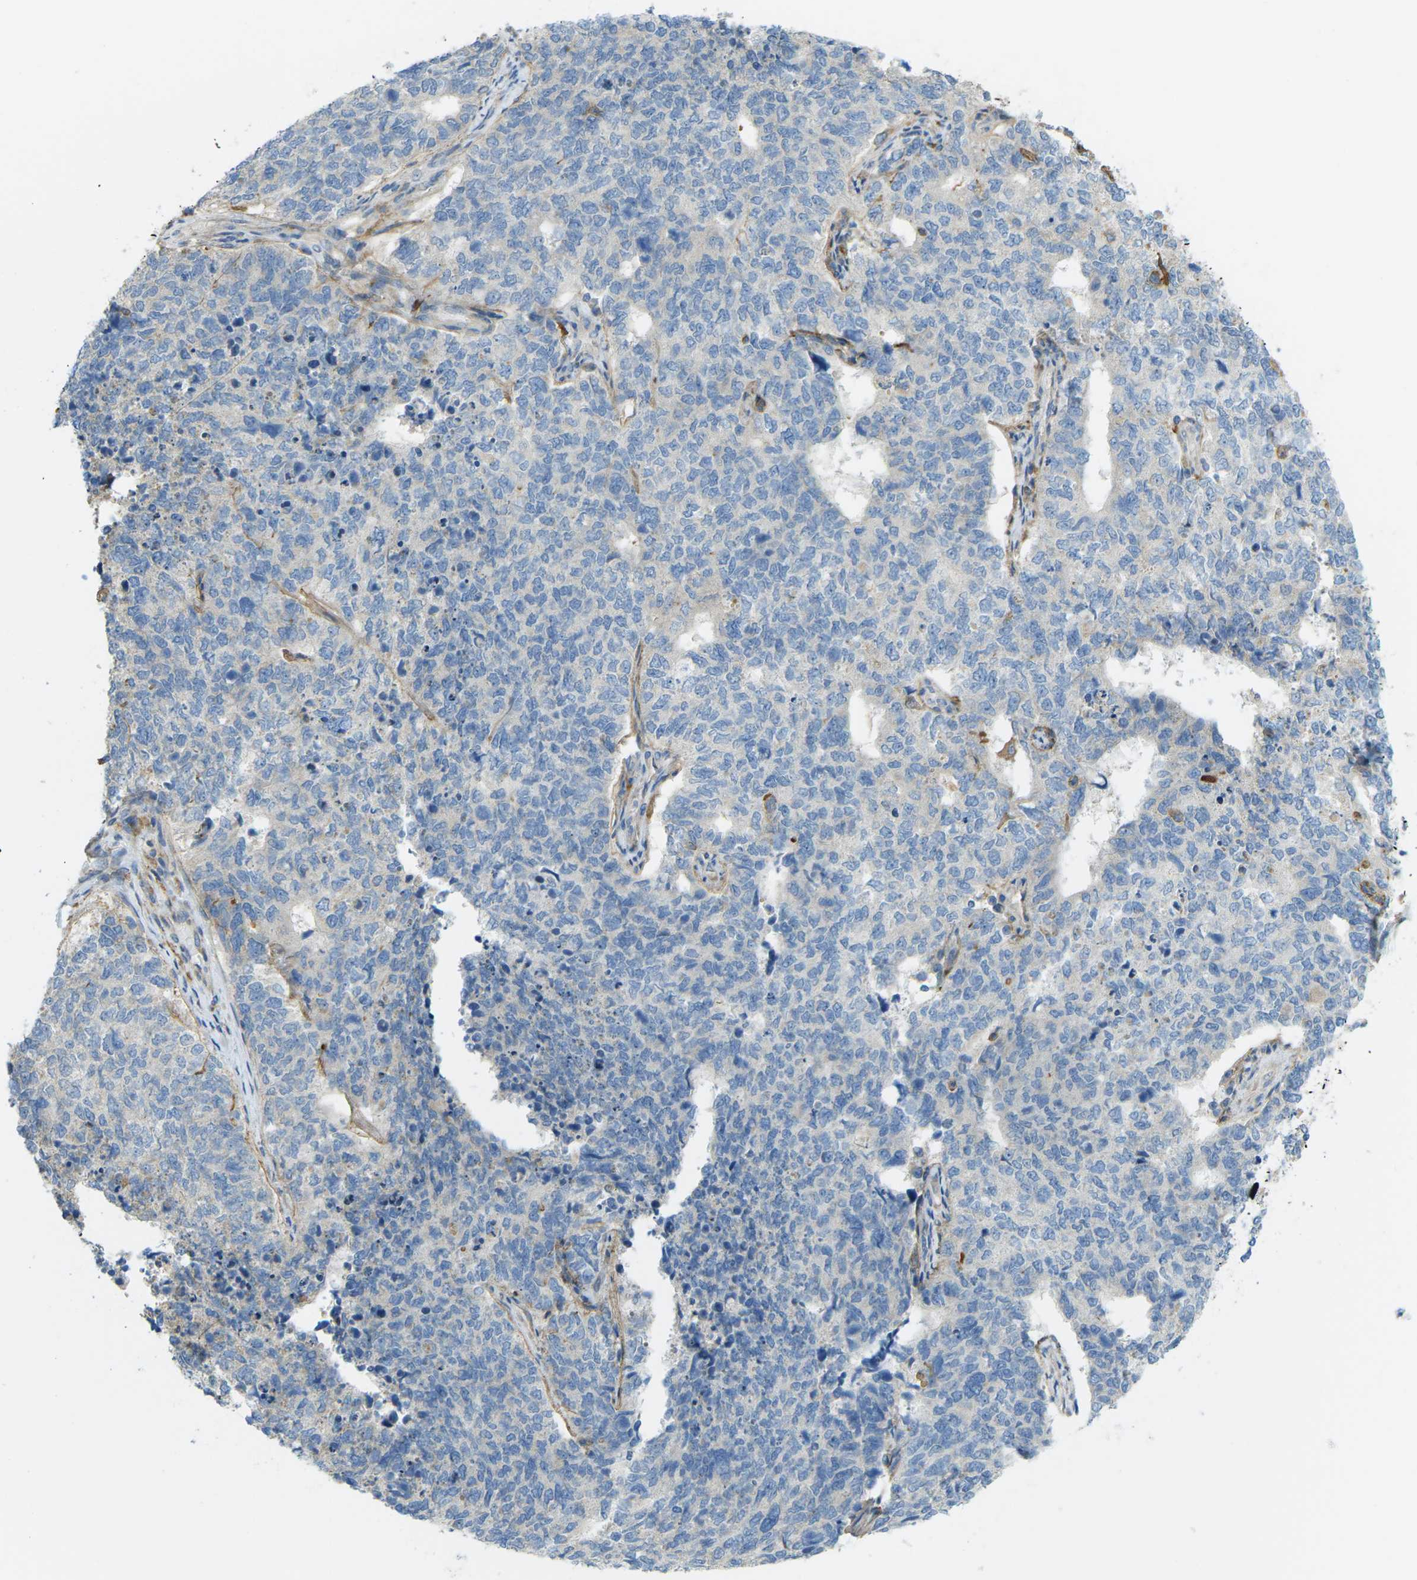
{"staining": {"intensity": "negative", "quantity": "none", "location": "none"}, "tissue": "cervical cancer", "cell_type": "Tumor cells", "image_type": "cancer", "snomed": [{"axis": "morphology", "description": "Squamous cell carcinoma, NOS"}, {"axis": "topography", "description": "Cervix"}], "caption": "Image shows no protein staining in tumor cells of cervical cancer tissue. (DAB immunohistochemistry visualized using brightfield microscopy, high magnification).", "gene": "MYLK4", "patient": {"sex": "female", "age": 63}}